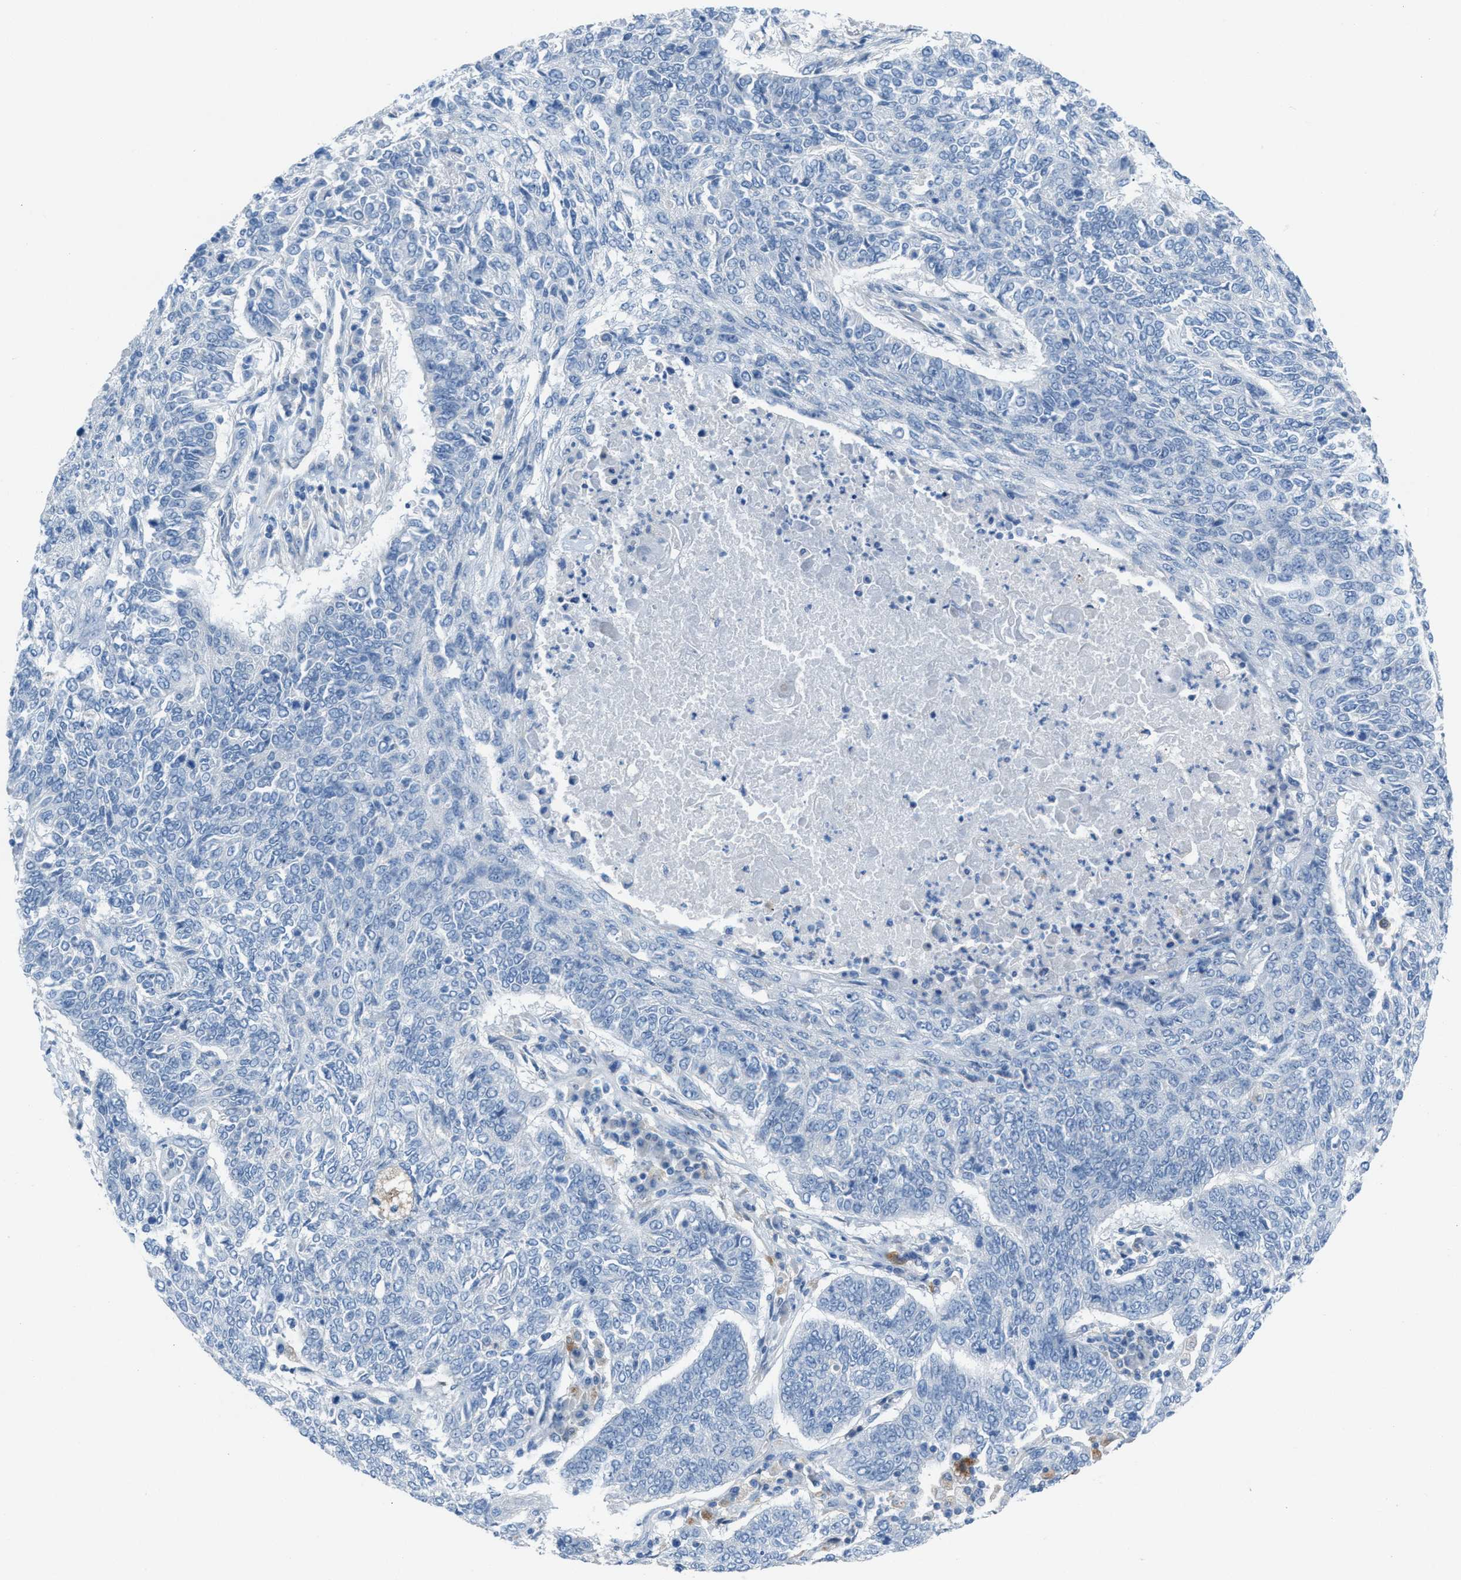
{"staining": {"intensity": "negative", "quantity": "none", "location": "none"}, "tissue": "lung cancer", "cell_type": "Tumor cells", "image_type": "cancer", "snomed": [{"axis": "morphology", "description": "Normal tissue, NOS"}, {"axis": "morphology", "description": "Squamous cell carcinoma, NOS"}, {"axis": "topography", "description": "Cartilage tissue"}, {"axis": "topography", "description": "Bronchus"}, {"axis": "topography", "description": "Lung"}], "caption": "Immunohistochemistry (IHC) photomicrograph of human lung cancer stained for a protein (brown), which exhibits no expression in tumor cells. (DAB IHC visualized using brightfield microscopy, high magnification).", "gene": "ASPA", "patient": {"sex": "female", "age": 49}}